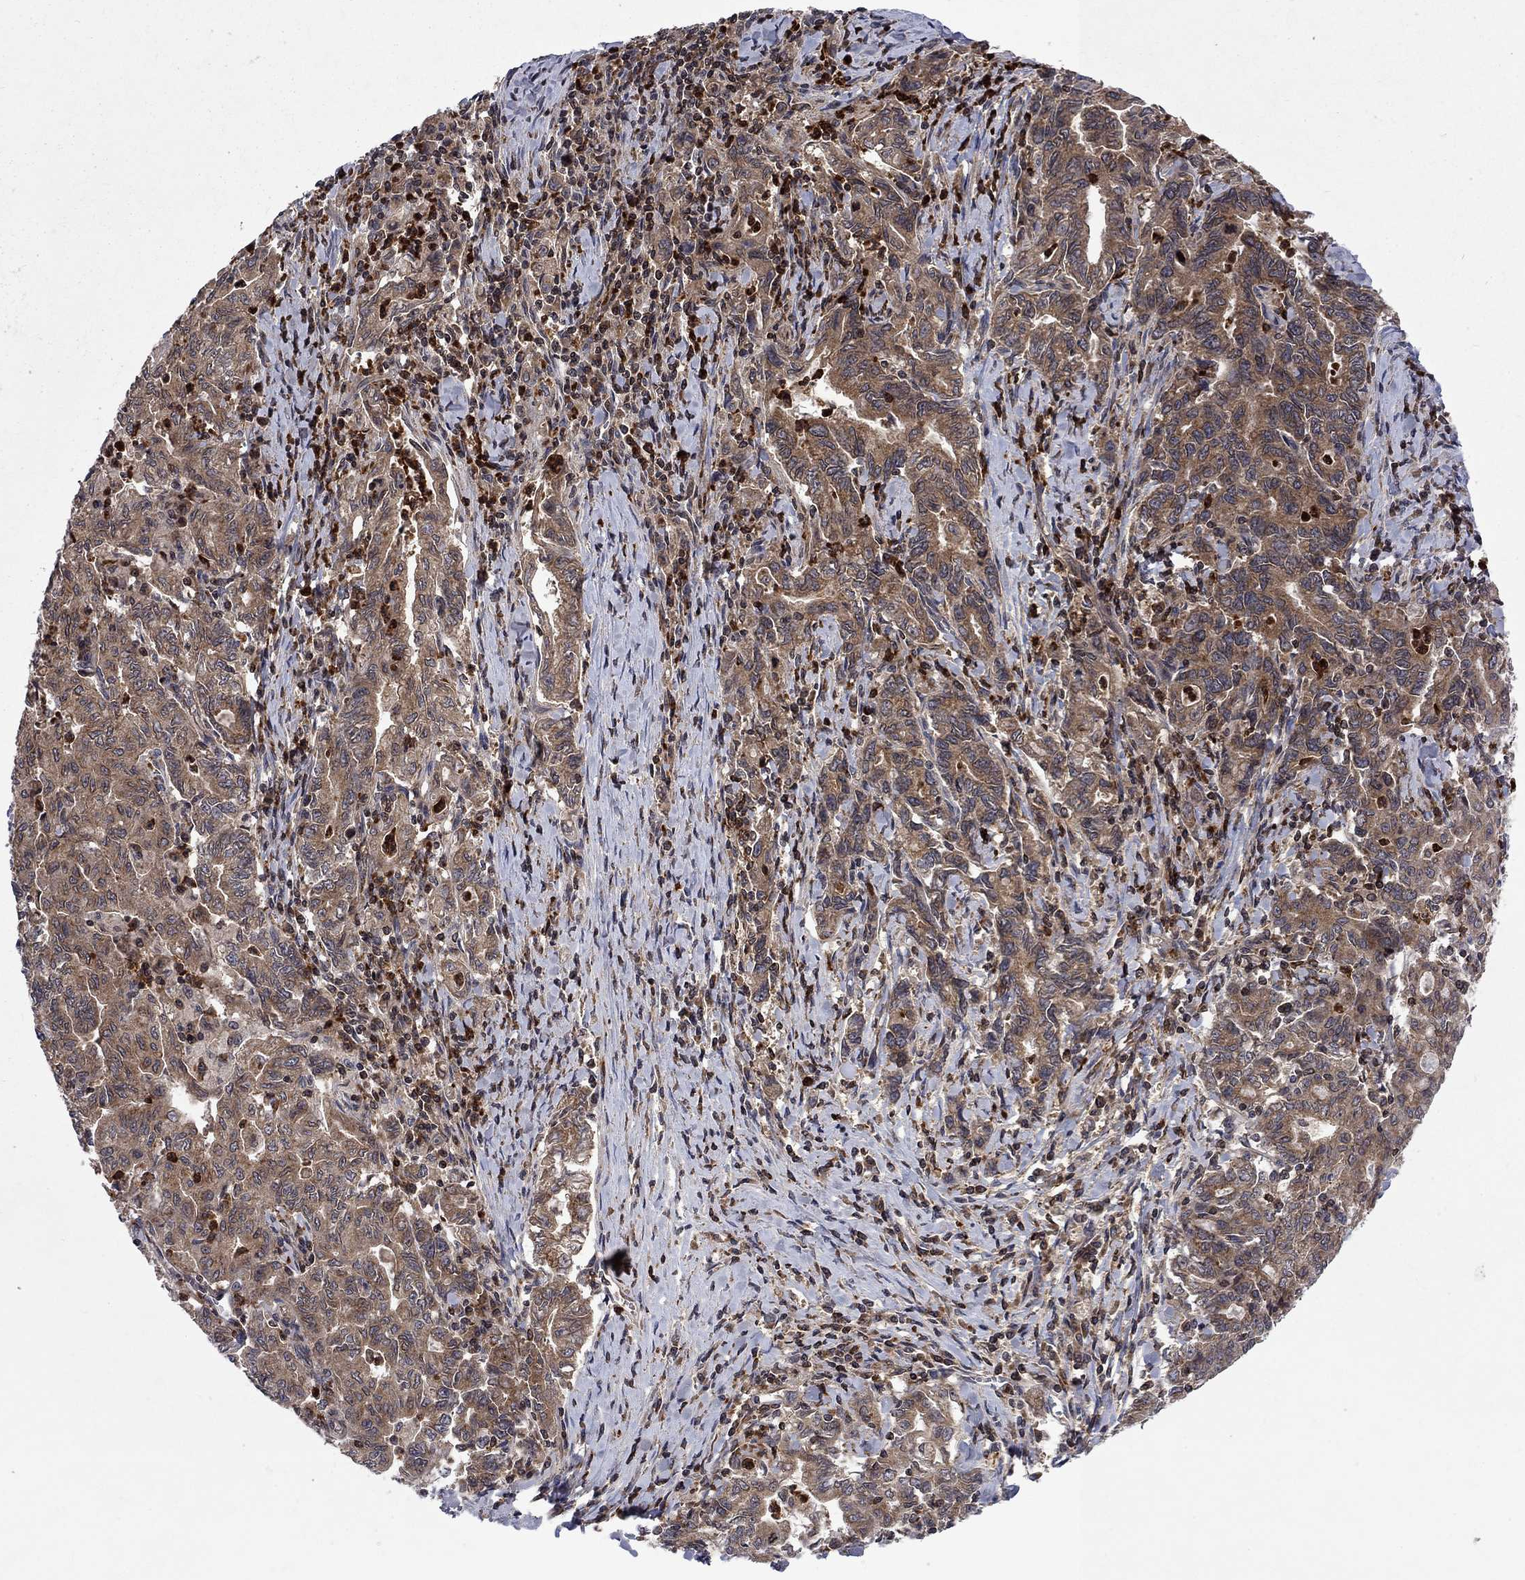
{"staining": {"intensity": "moderate", "quantity": ">75%", "location": "cytoplasmic/membranous"}, "tissue": "stomach cancer", "cell_type": "Tumor cells", "image_type": "cancer", "snomed": [{"axis": "morphology", "description": "Adenocarcinoma, NOS"}, {"axis": "topography", "description": "Stomach, upper"}], "caption": "Stomach cancer stained for a protein displays moderate cytoplasmic/membranous positivity in tumor cells. (DAB IHC, brown staining for protein, blue staining for nuclei).", "gene": "TMEM33", "patient": {"sex": "female", "age": 79}}